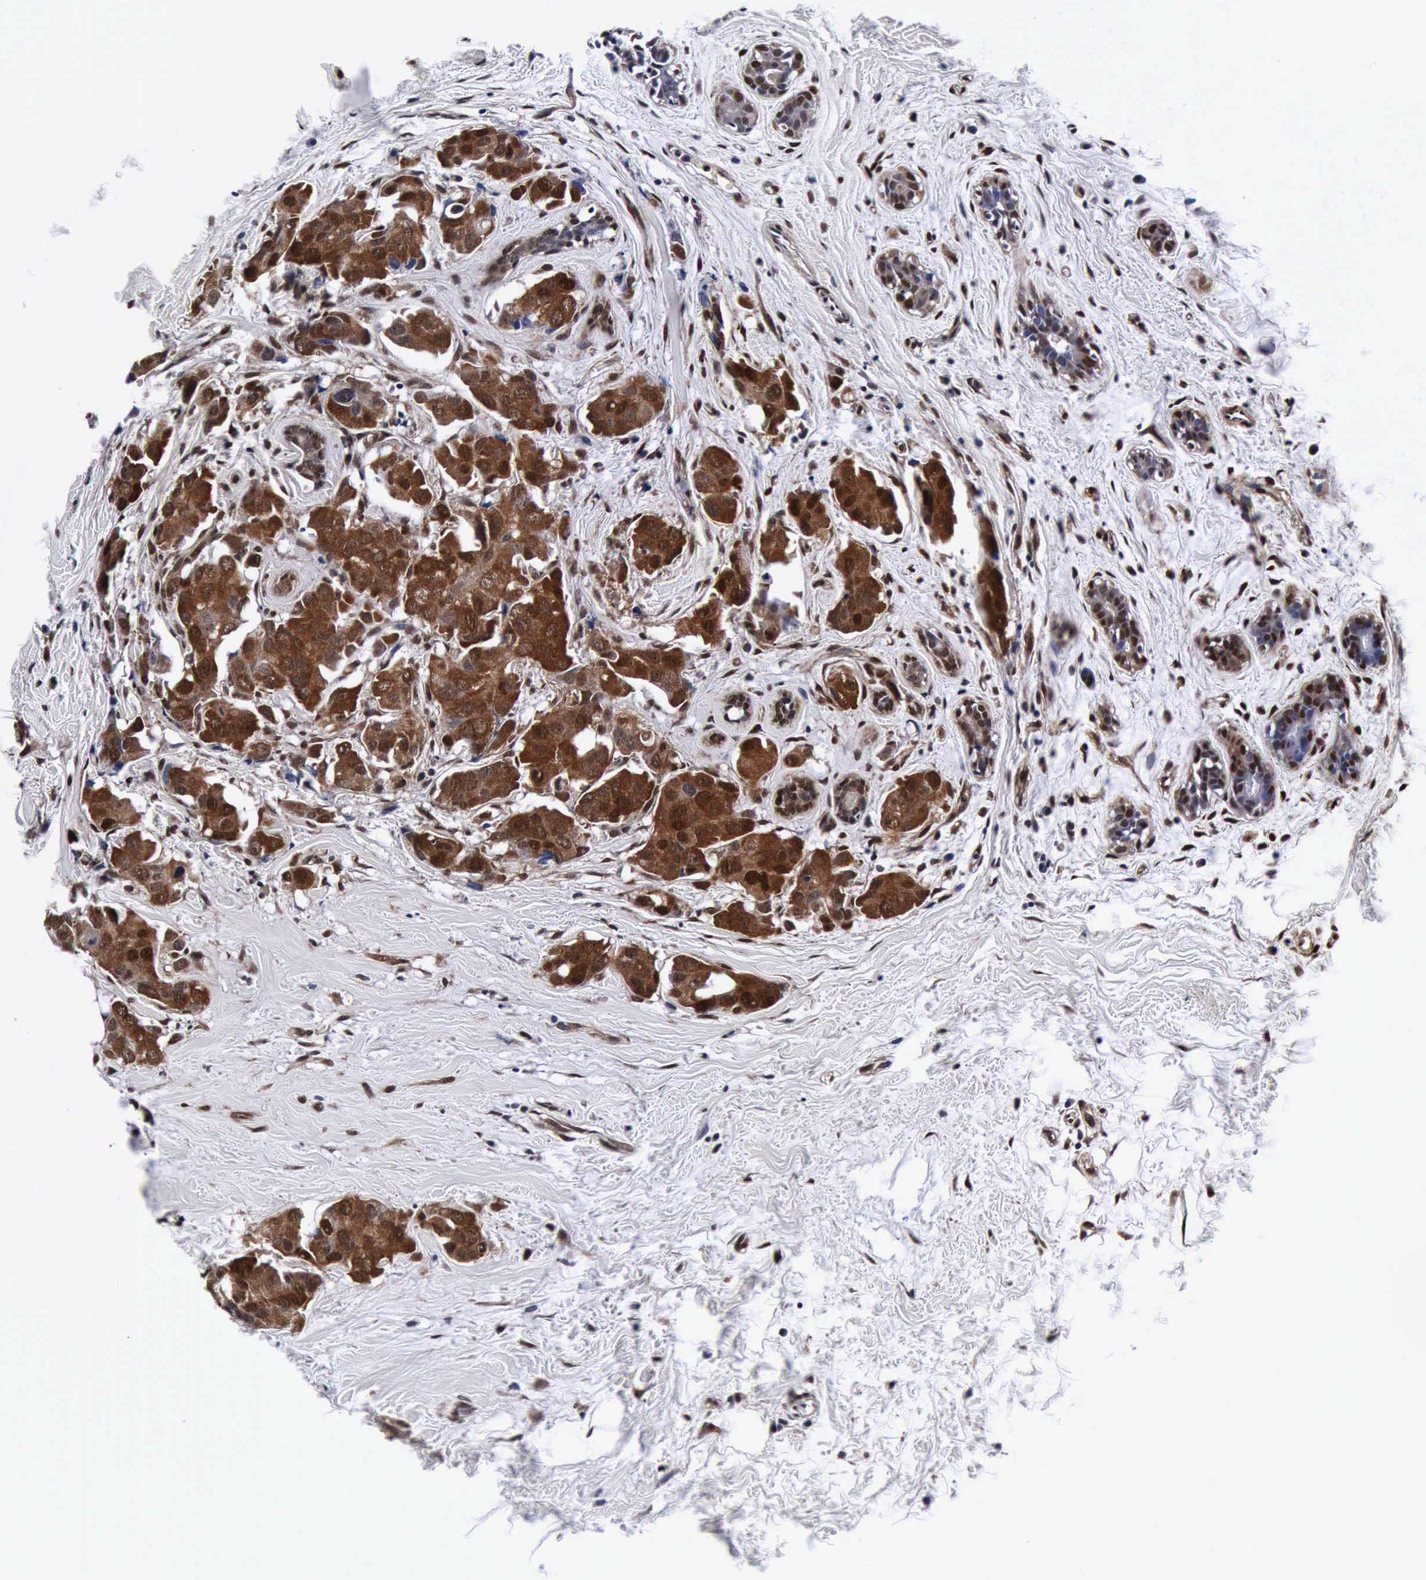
{"staining": {"intensity": "strong", "quantity": ">75%", "location": "cytoplasmic/membranous,nuclear"}, "tissue": "breast cancer", "cell_type": "Tumor cells", "image_type": "cancer", "snomed": [{"axis": "morphology", "description": "Duct carcinoma"}, {"axis": "topography", "description": "Breast"}], "caption": "DAB immunohistochemical staining of human breast intraductal carcinoma reveals strong cytoplasmic/membranous and nuclear protein positivity in about >75% of tumor cells. The protein is stained brown, and the nuclei are stained in blue (DAB (3,3'-diaminobenzidine) IHC with brightfield microscopy, high magnification).", "gene": "UBC", "patient": {"sex": "female", "age": 40}}